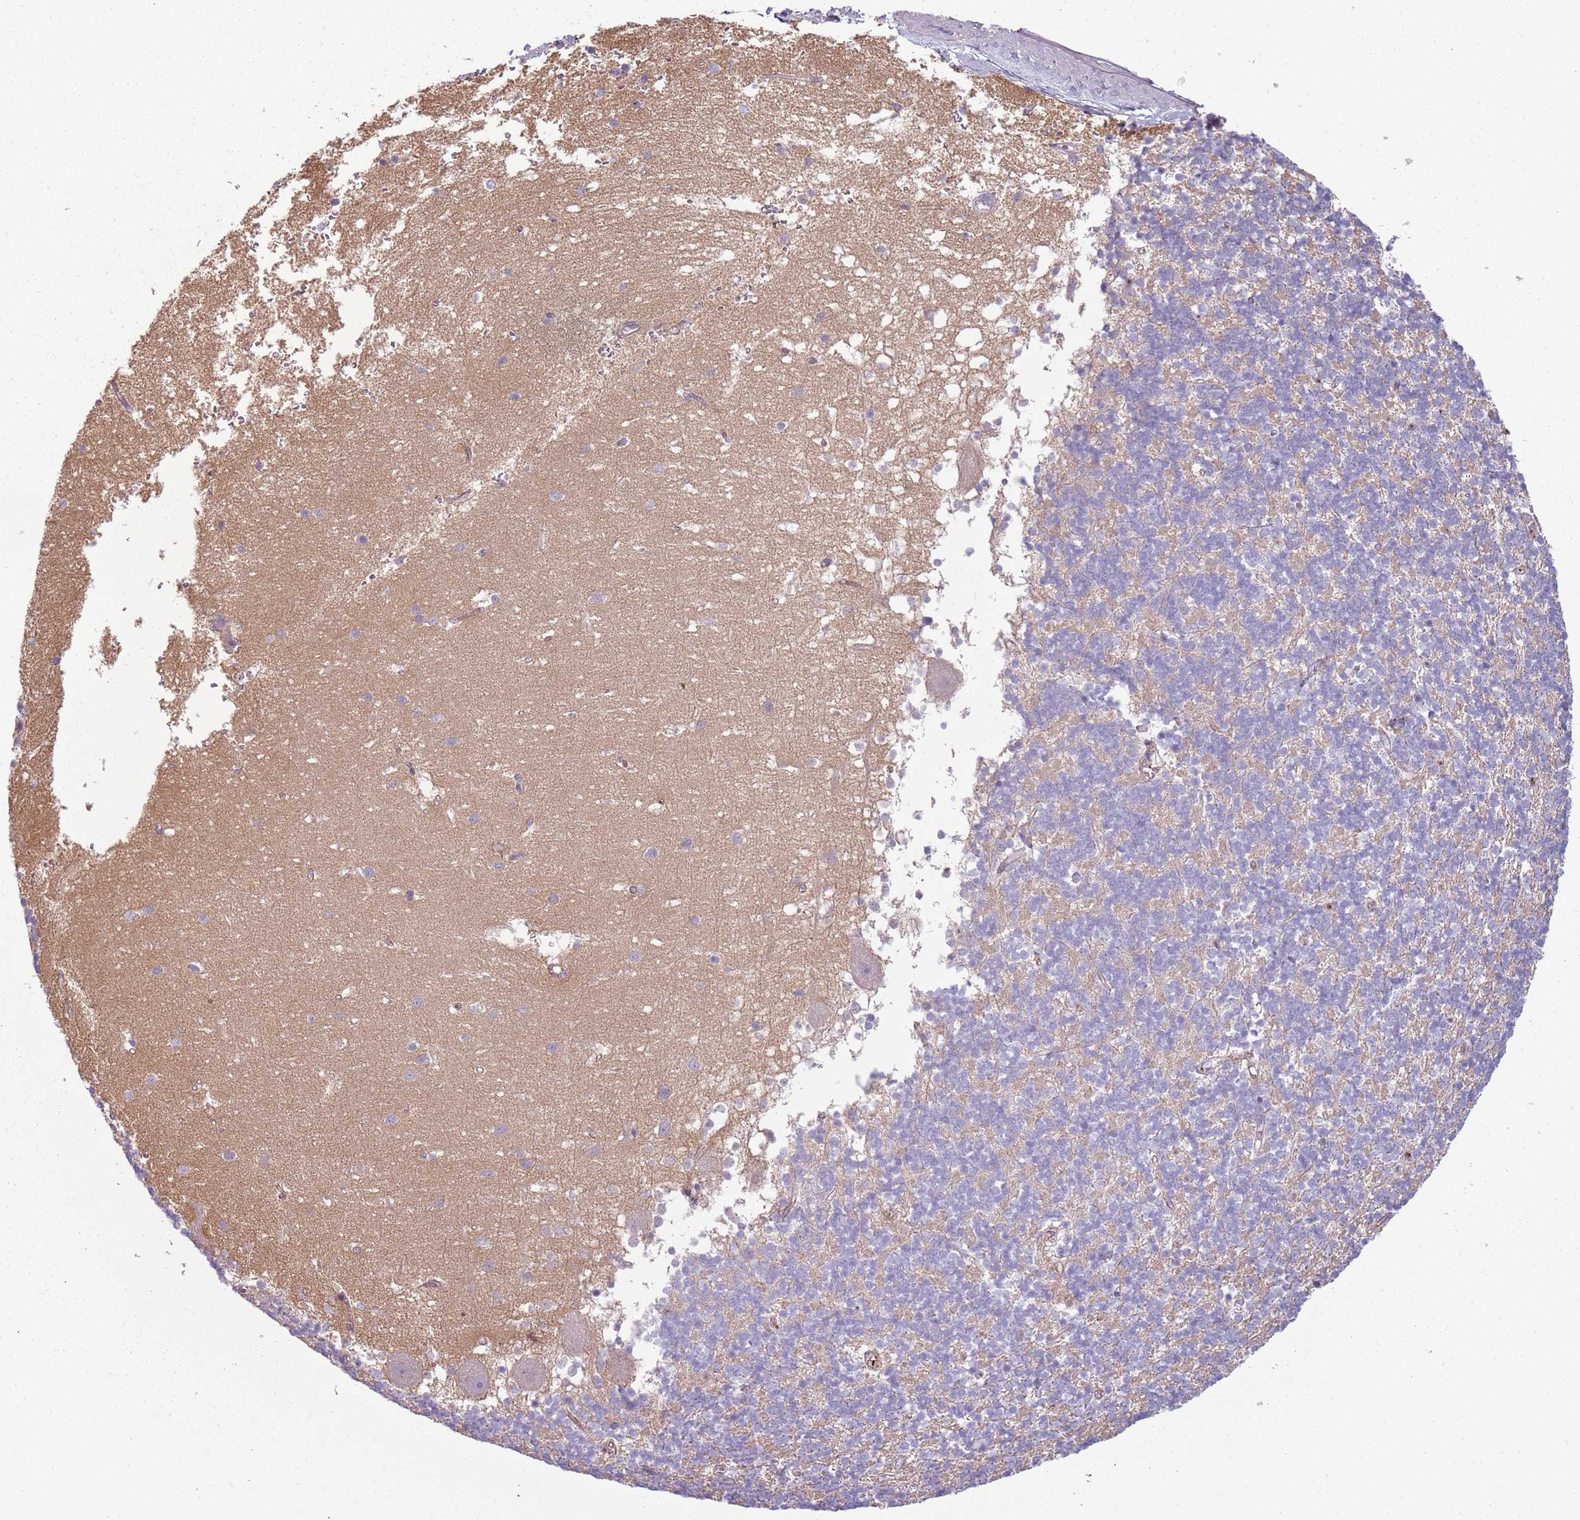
{"staining": {"intensity": "negative", "quantity": "none", "location": "none"}, "tissue": "cerebellum", "cell_type": "Cells in granular layer", "image_type": "normal", "snomed": [{"axis": "morphology", "description": "Normal tissue, NOS"}, {"axis": "topography", "description": "Cerebellum"}], "caption": "Immunohistochemistry histopathology image of unremarkable human cerebellum stained for a protein (brown), which displays no positivity in cells in granular layer. (DAB (3,3'-diaminobenzidine) IHC, high magnification).", "gene": "NADK", "patient": {"sex": "male", "age": 54}}